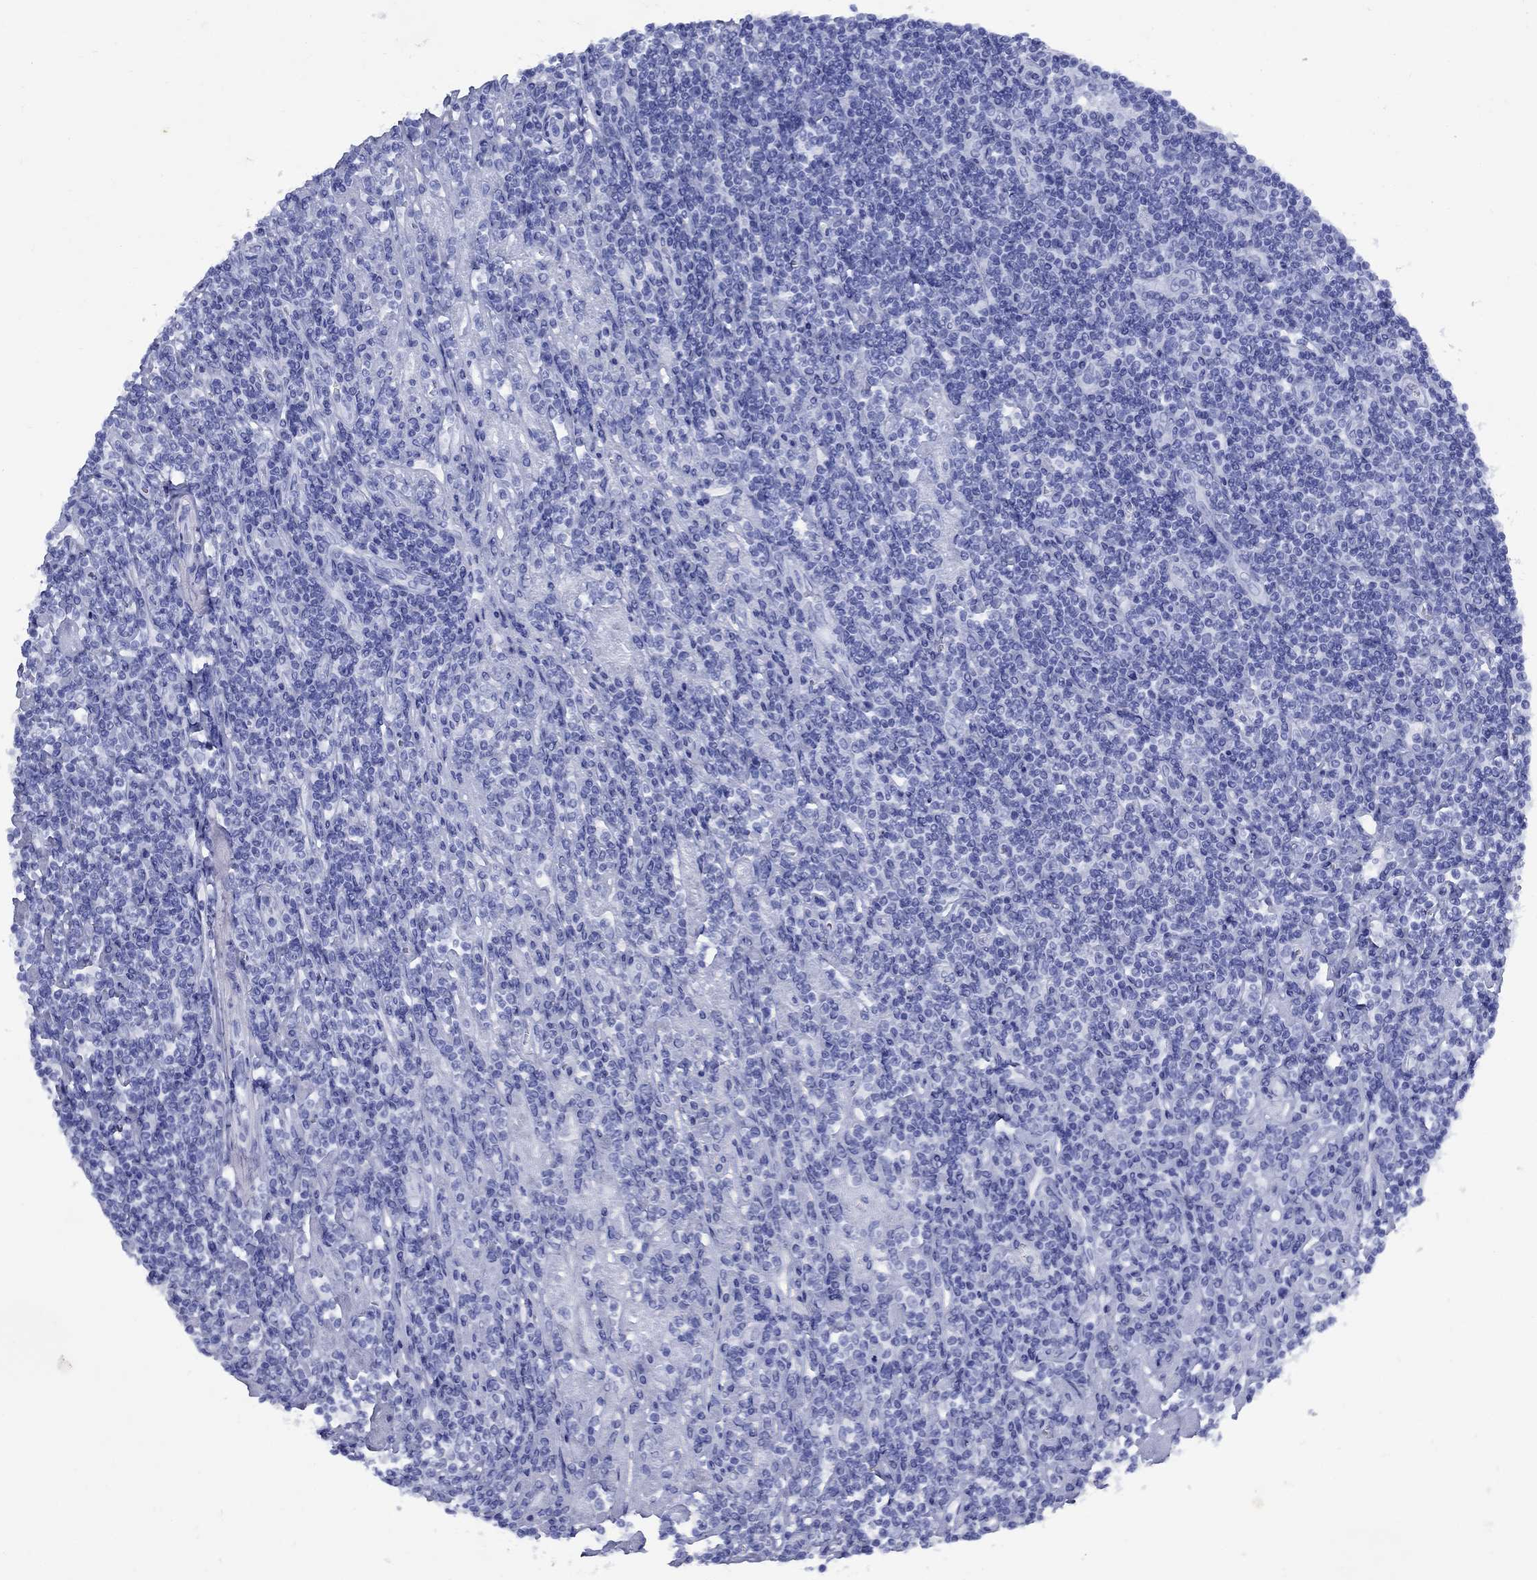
{"staining": {"intensity": "negative", "quantity": "none", "location": "none"}, "tissue": "lymphoma", "cell_type": "Tumor cells", "image_type": "cancer", "snomed": [{"axis": "morphology", "description": "Hodgkin's disease, NOS"}, {"axis": "topography", "description": "Lymph node"}], "caption": "Tumor cells are negative for brown protein staining in Hodgkin's disease.", "gene": "CD1A", "patient": {"sex": "male", "age": 40}}